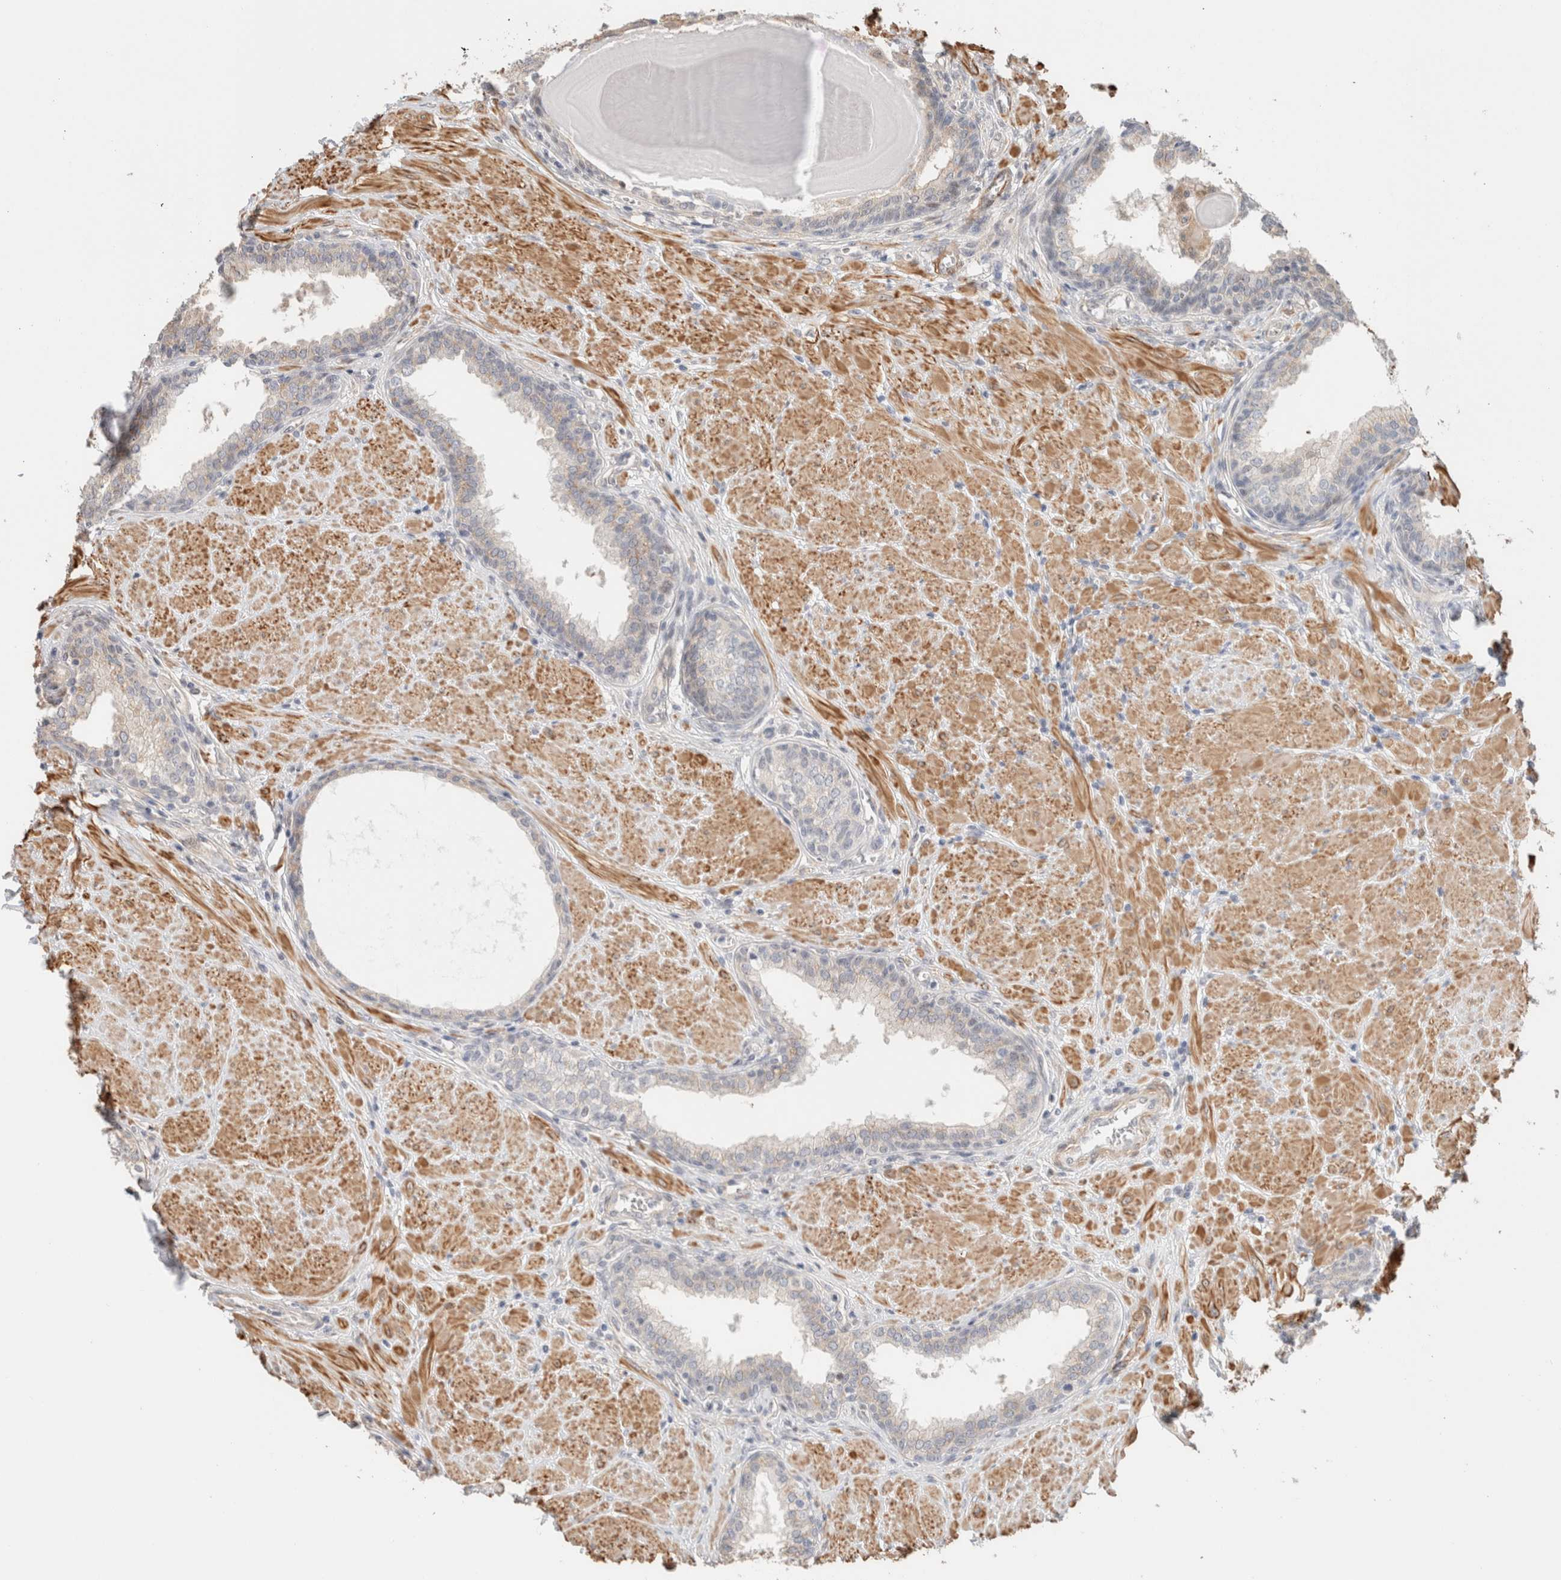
{"staining": {"intensity": "weak", "quantity": "<25%", "location": "nuclear"}, "tissue": "prostate", "cell_type": "Glandular cells", "image_type": "normal", "snomed": [{"axis": "morphology", "description": "Normal tissue, NOS"}, {"axis": "topography", "description": "Prostate"}], "caption": "This is a histopathology image of immunohistochemistry (IHC) staining of benign prostate, which shows no staining in glandular cells.", "gene": "ID3", "patient": {"sex": "male", "age": 51}}